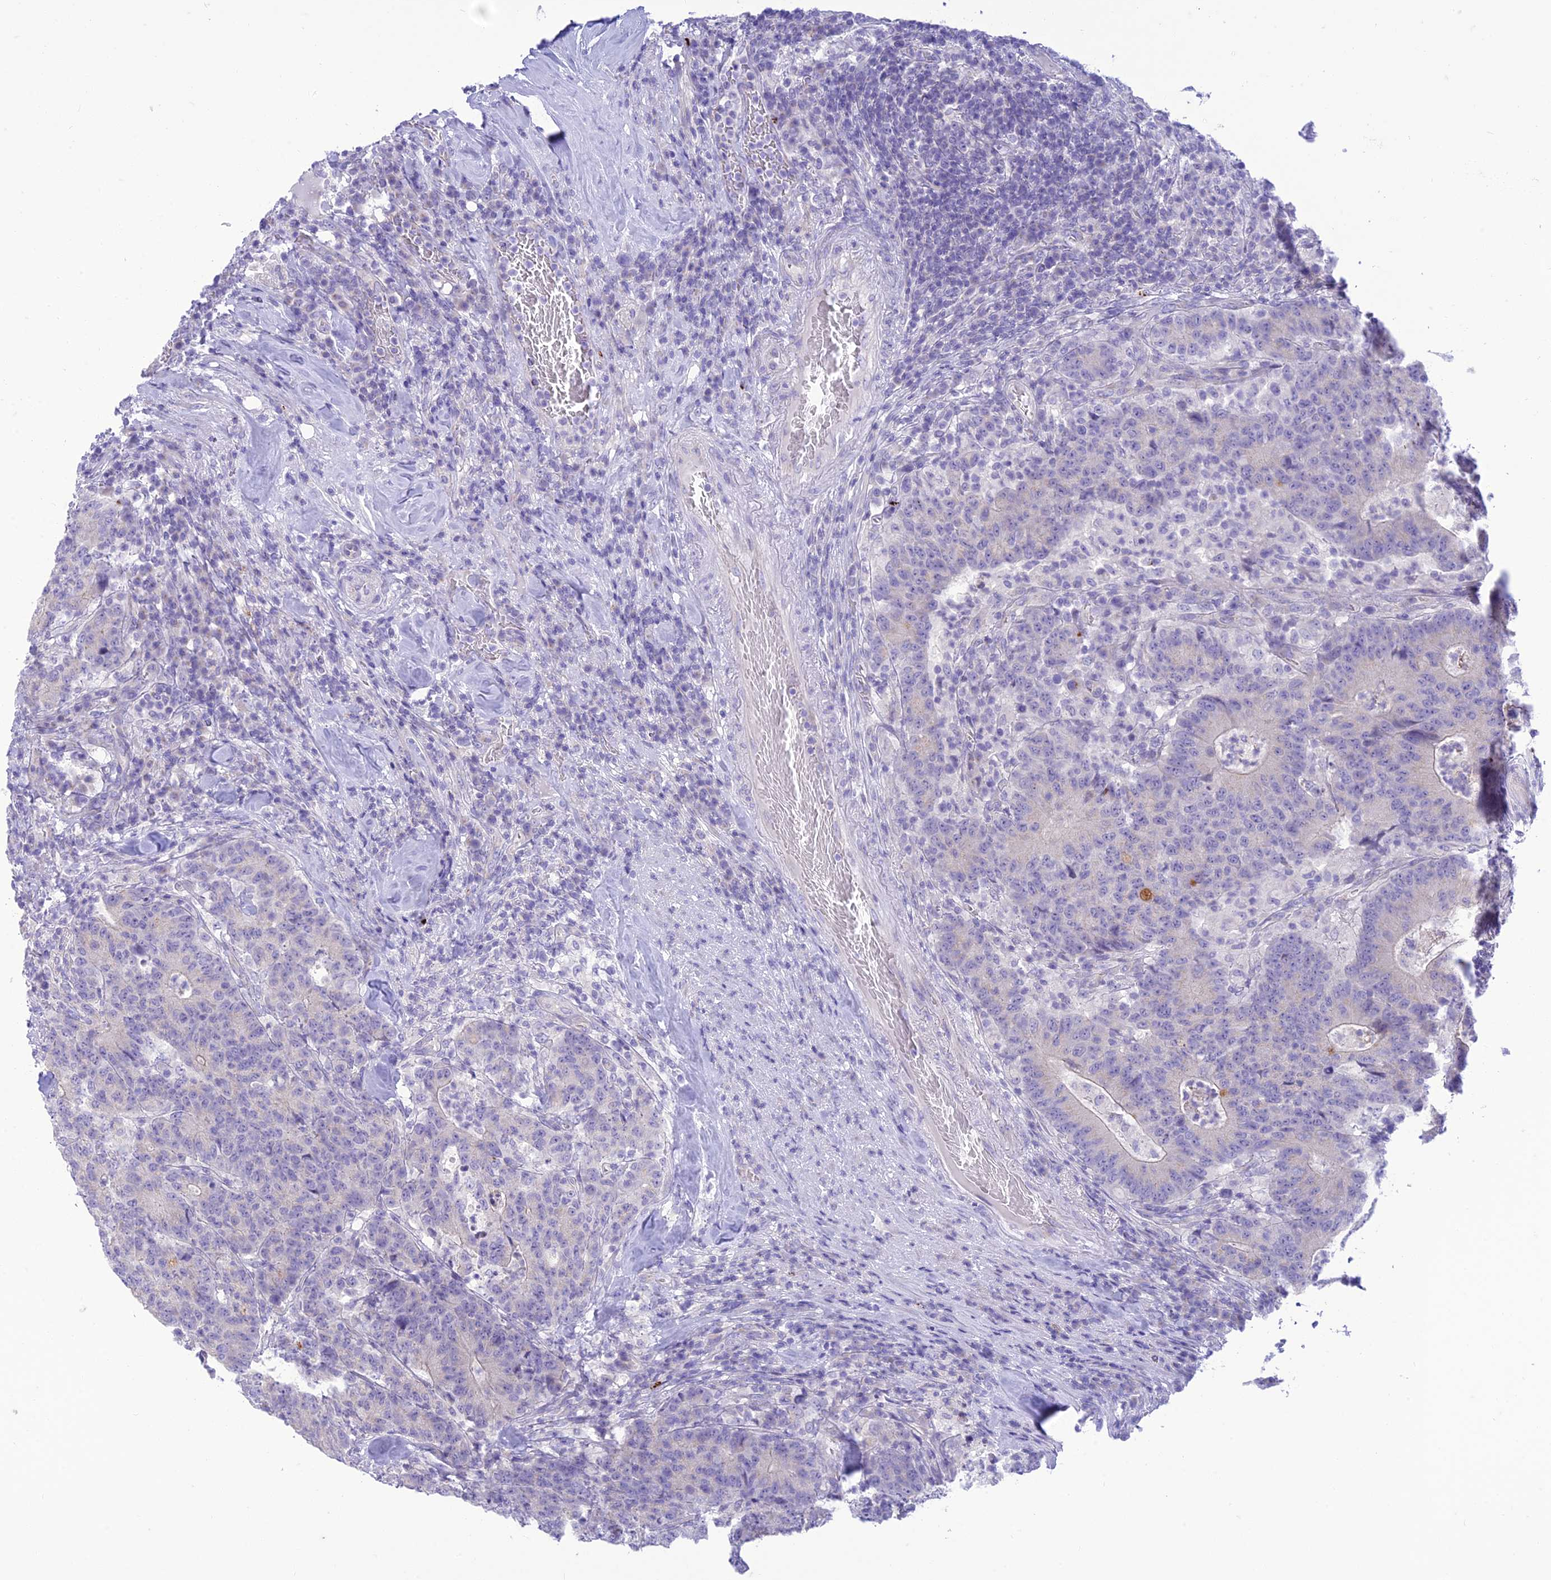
{"staining": {"intensity": "negative", "quantity": "none", "location": "none"}, "tissue": "colorectal cancer", "cell_type": "Tumor cells", "image_type": "cancer", "snomed": [{"axis": "morphology", "description": "Normal tissue, NOS"}, {"axis": "morphology", "description": "Adenocarcinoma, NOS"}, {"axis": "topography", "description": "Colon"}], "caption": "Human colorectal cancer (adenocarcinoma) stained for a protein using immunohistochemistry displays no staining in tumor cells.", "gene": "DHDH", "patient": {"sex": "female", "age": 75}}